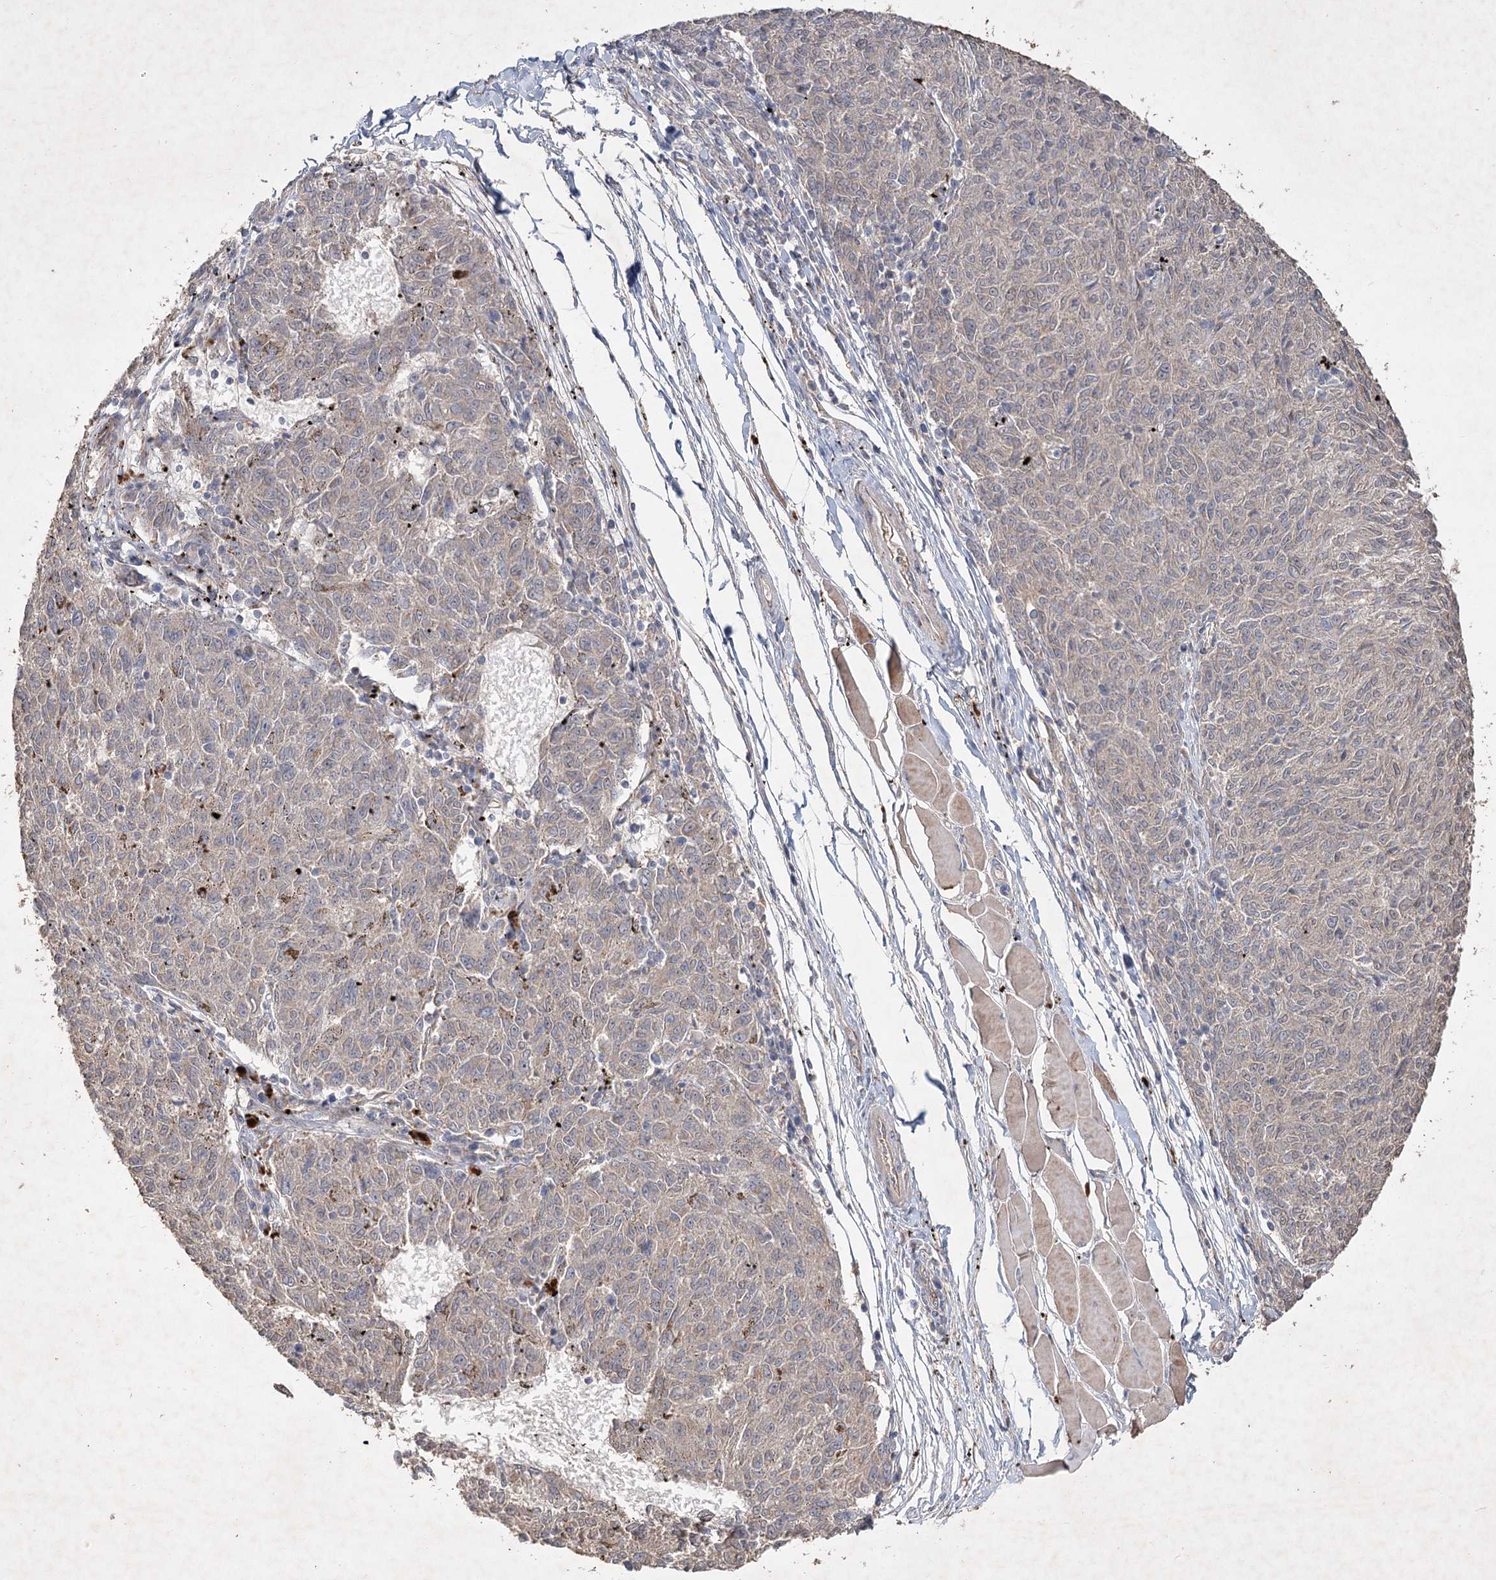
{"staining": {"intensity": "negative", "quantity": "none", "location": "none"}, "tissue": "melanoma", "cell_type": "Tumor cells", "image_type": "cancer", "snomed": [{"axis": "morphology", "description": "Malignant melanoma, NOS"}, {"axis": "topography", "description": "Skin"}], "caption": "Immunohistochemical staining of human melanoma shows no significant staining in tumor cells.", "gene": "IRAK1BP1", "patient": {"sex": "female", "age": 72}}